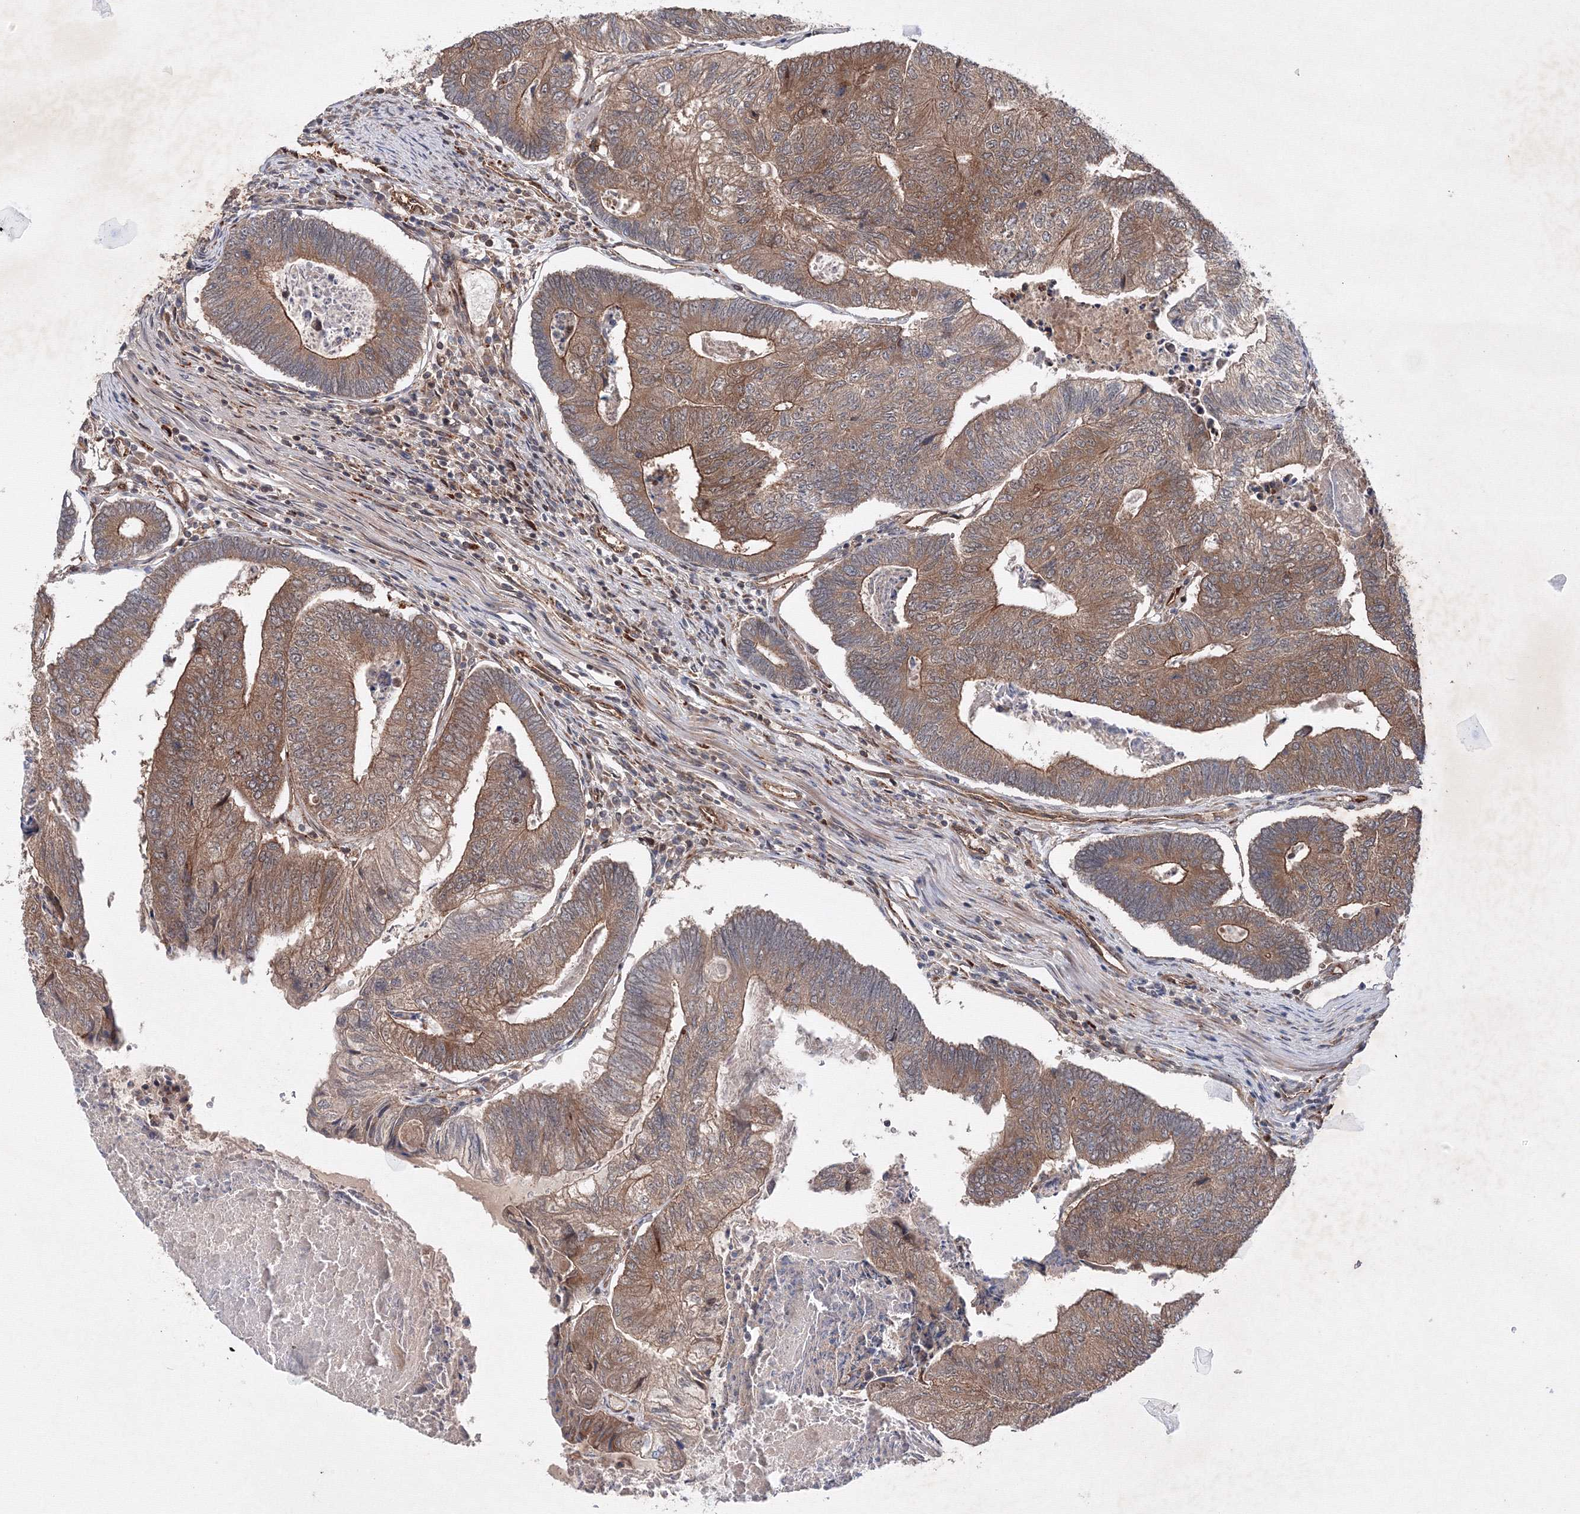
{"staining": {"intensity": "moderate", "quantity": ">75%", "location": "cytoplasmic/membranous"}, "tissue": "colorectal cancer", "cell_type": "Tumor cells", "image_type": "cancer", "snomed": [{"axis": "morphology", "description": "Adenocarcinoma, NOS"}, {"axis": "topography", "description": "Colon"}], "caption": "Moderate cytoplasmic/membranous staining is present in about >75% of tumor cells in colorectal cancer.", "gene": "DCTD", "patient": {"sex": "female", "age": 67}}